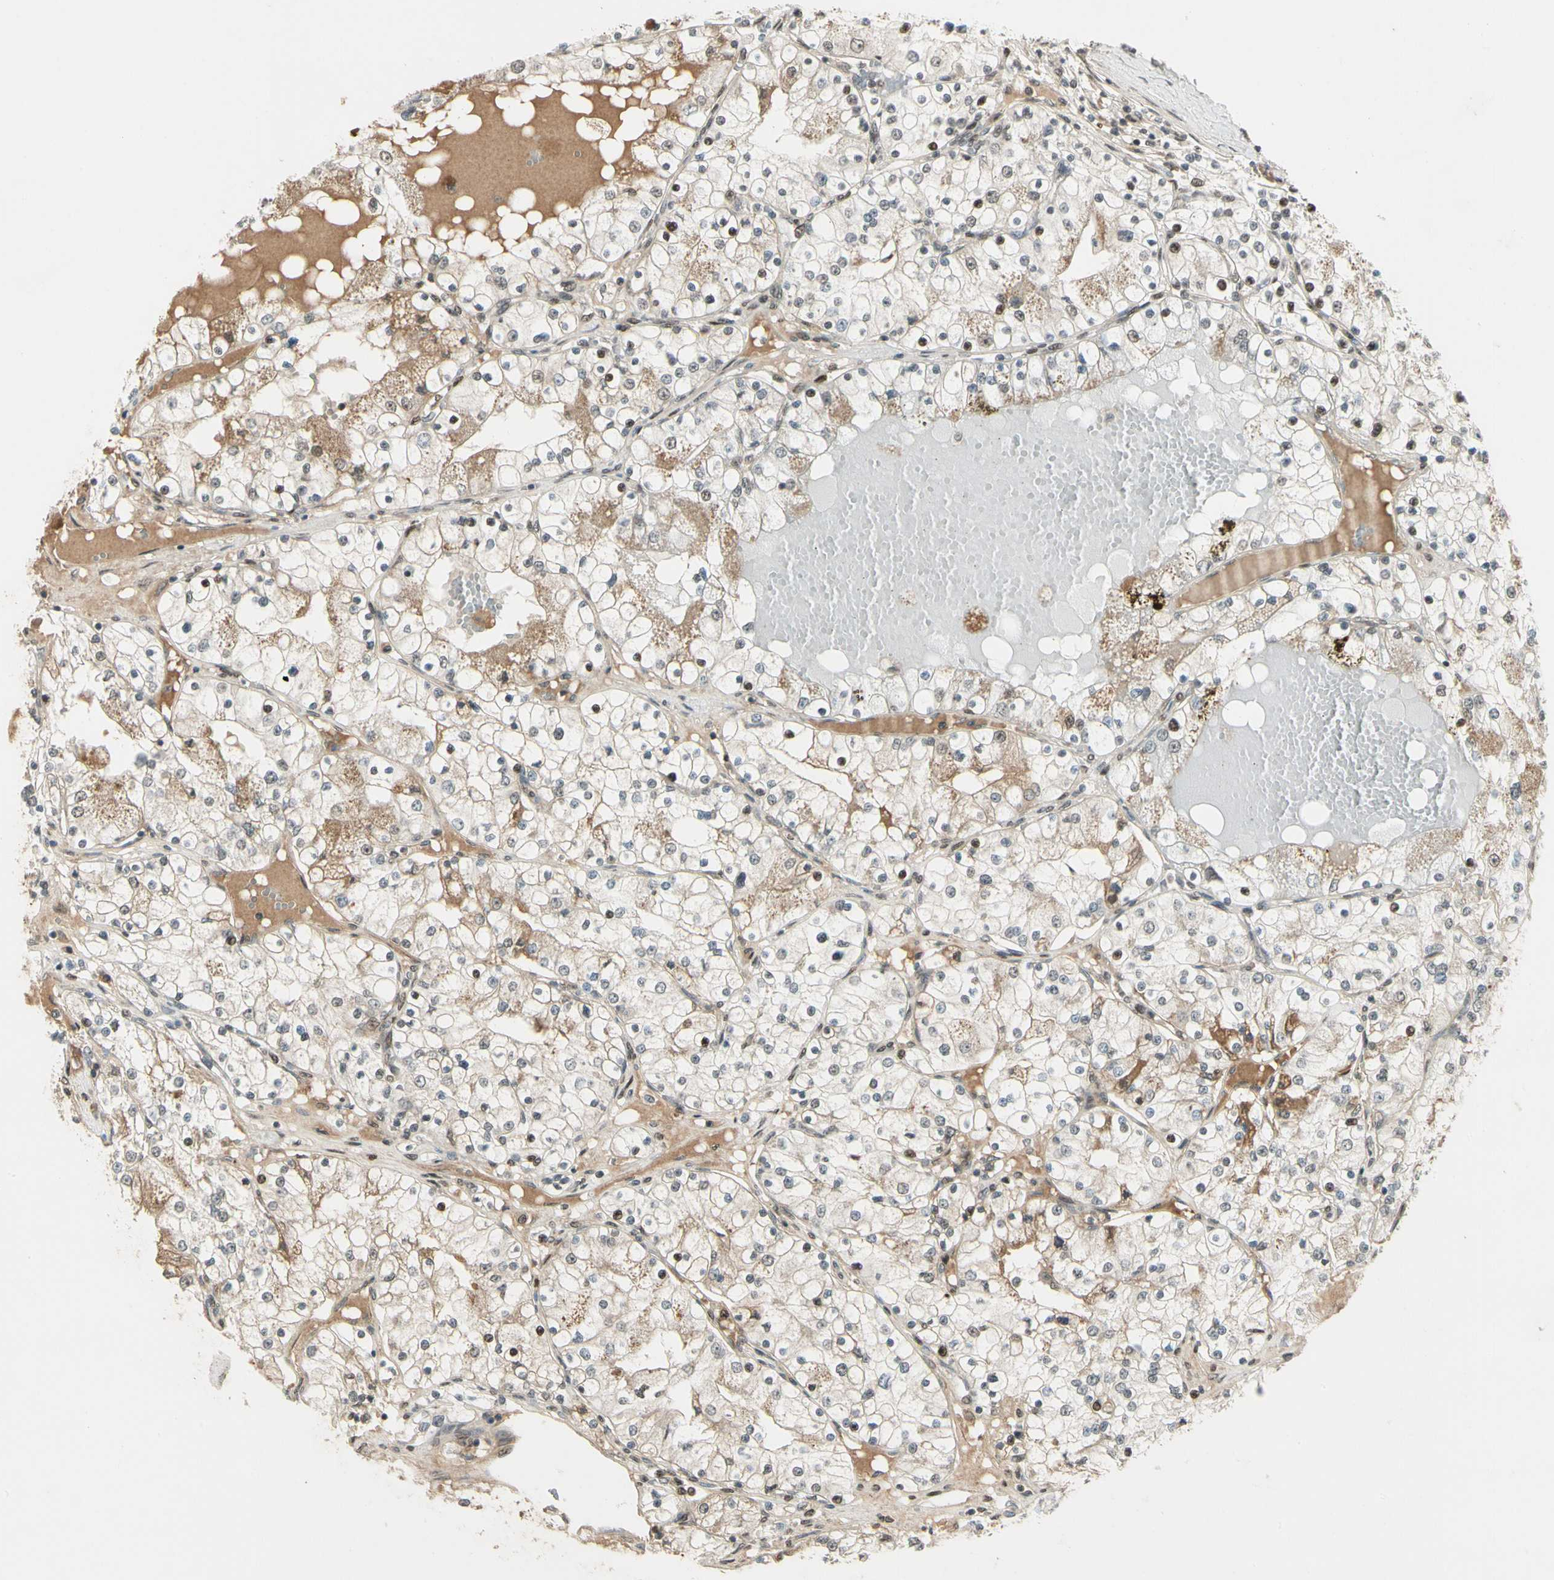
{"staining": {"intensity": "moderate", "quantity": "<25%", "location": "cytoplasmic/membranous"}, "tissue": "renal cancer", "cell_type": "Tumor cells", "image_type": "cancer", "snomed": [{"axis": "morphology", "description": "Adenocarcinoma, NOS"}, {"axis": "topography", "description": "Kidney"}], "caption": "Tumor cells reveal low levels of moderate cytoplasmic/membranous staining in approximately <25% of cells in human renal cancer (adenocarcinoma). Nuclei are stained in blue.", "gene": "GTF3A", "patient": {"sex": "male", "age": 68}}